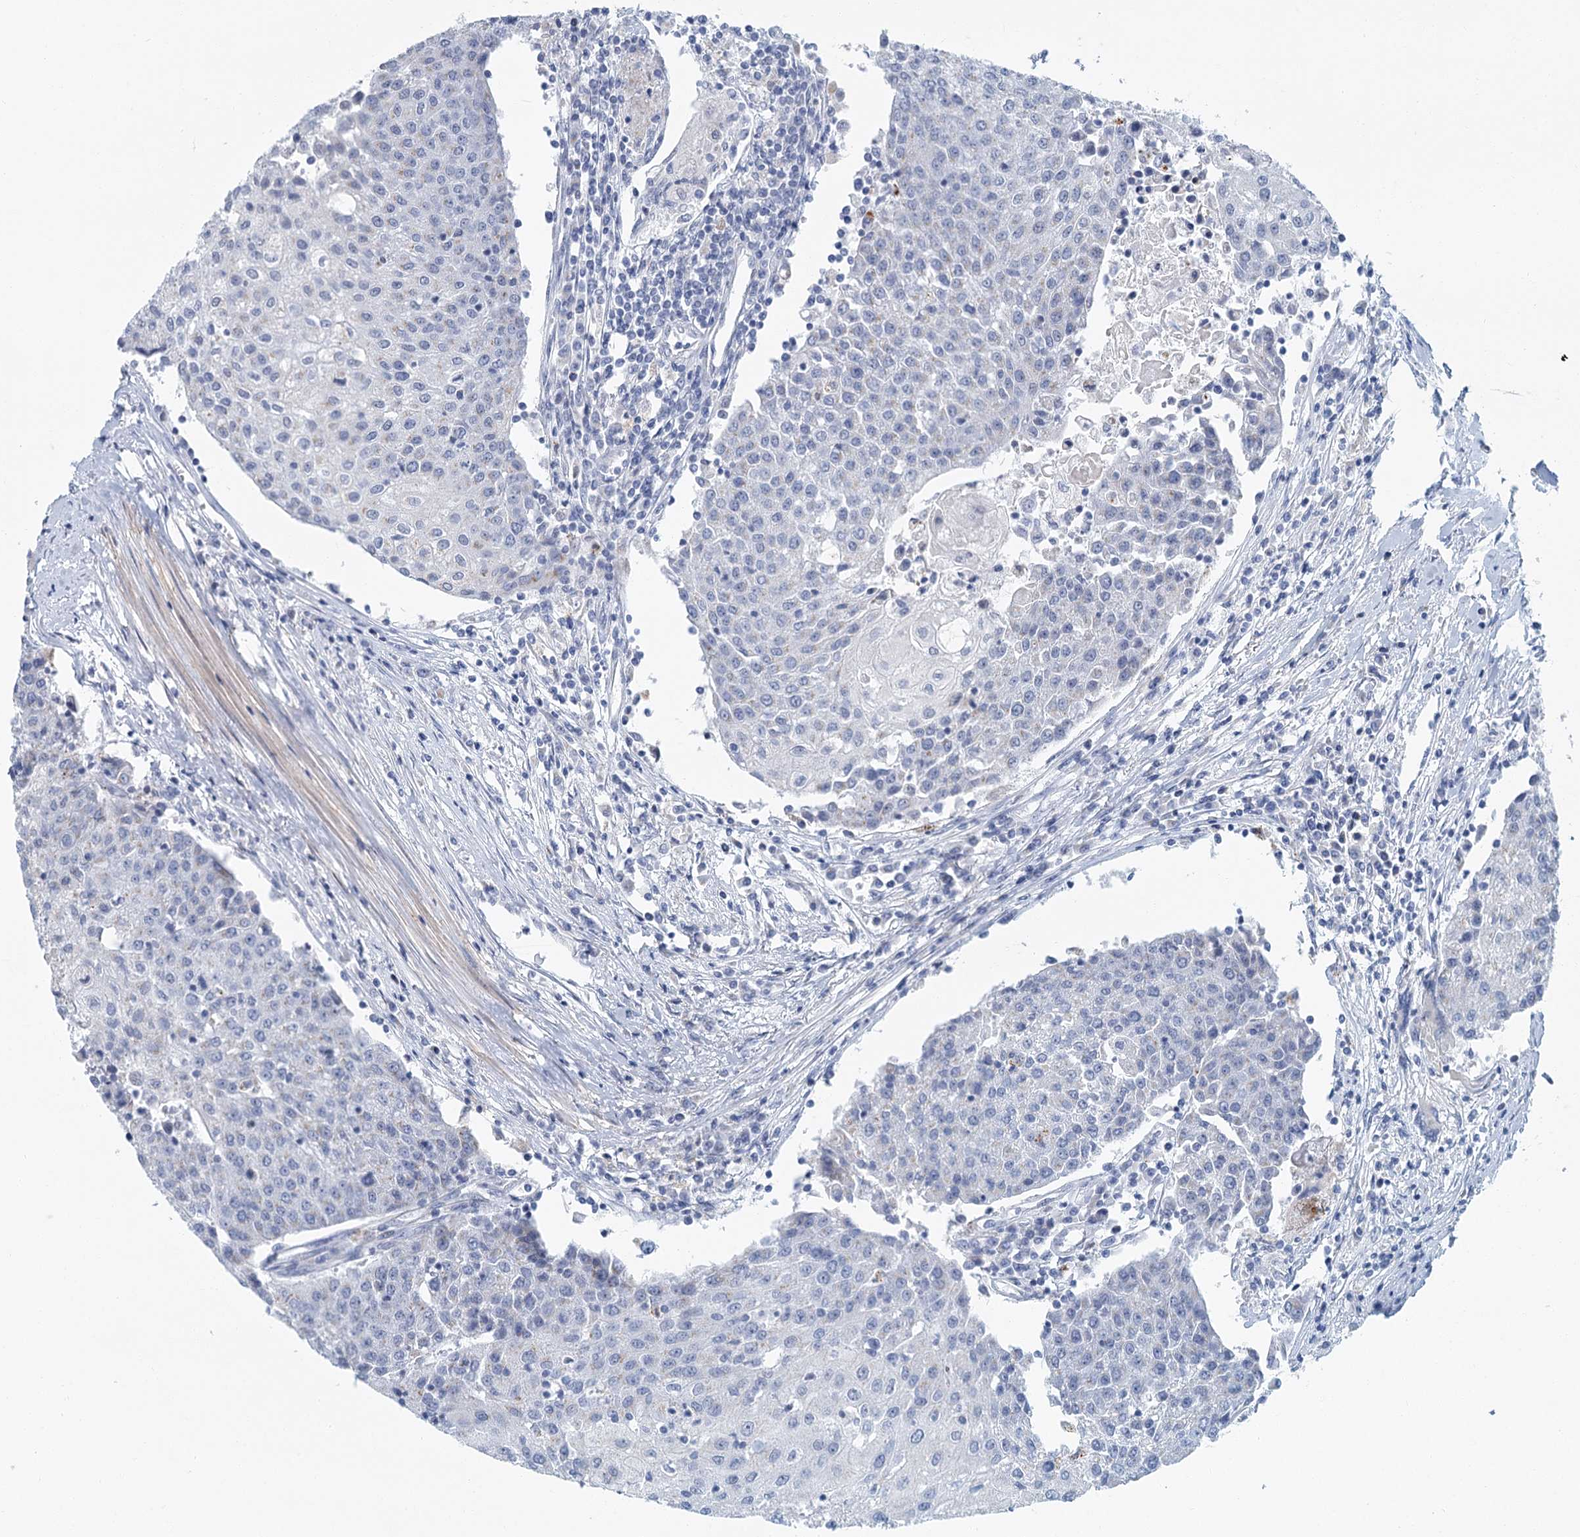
{"staining": {"intensity": "negative", "quantity": "none", "location": "none"}, "tissue": "urothelial cancer", "cell_type": "Tumor cells", "image_type": "cancer", "snomed": [{"axis": "morphology", "description": "Urothelial carcinoma, High grade"}, {"axis": "topography", "description": "Urinary bladder"}], "caption": "Immunohistochemistry of human high-grade urothelial carcinoma shows no positivity in tumor cells.", "gene": "ZNF527", "patient": {"sex": "female", "age": 85}}